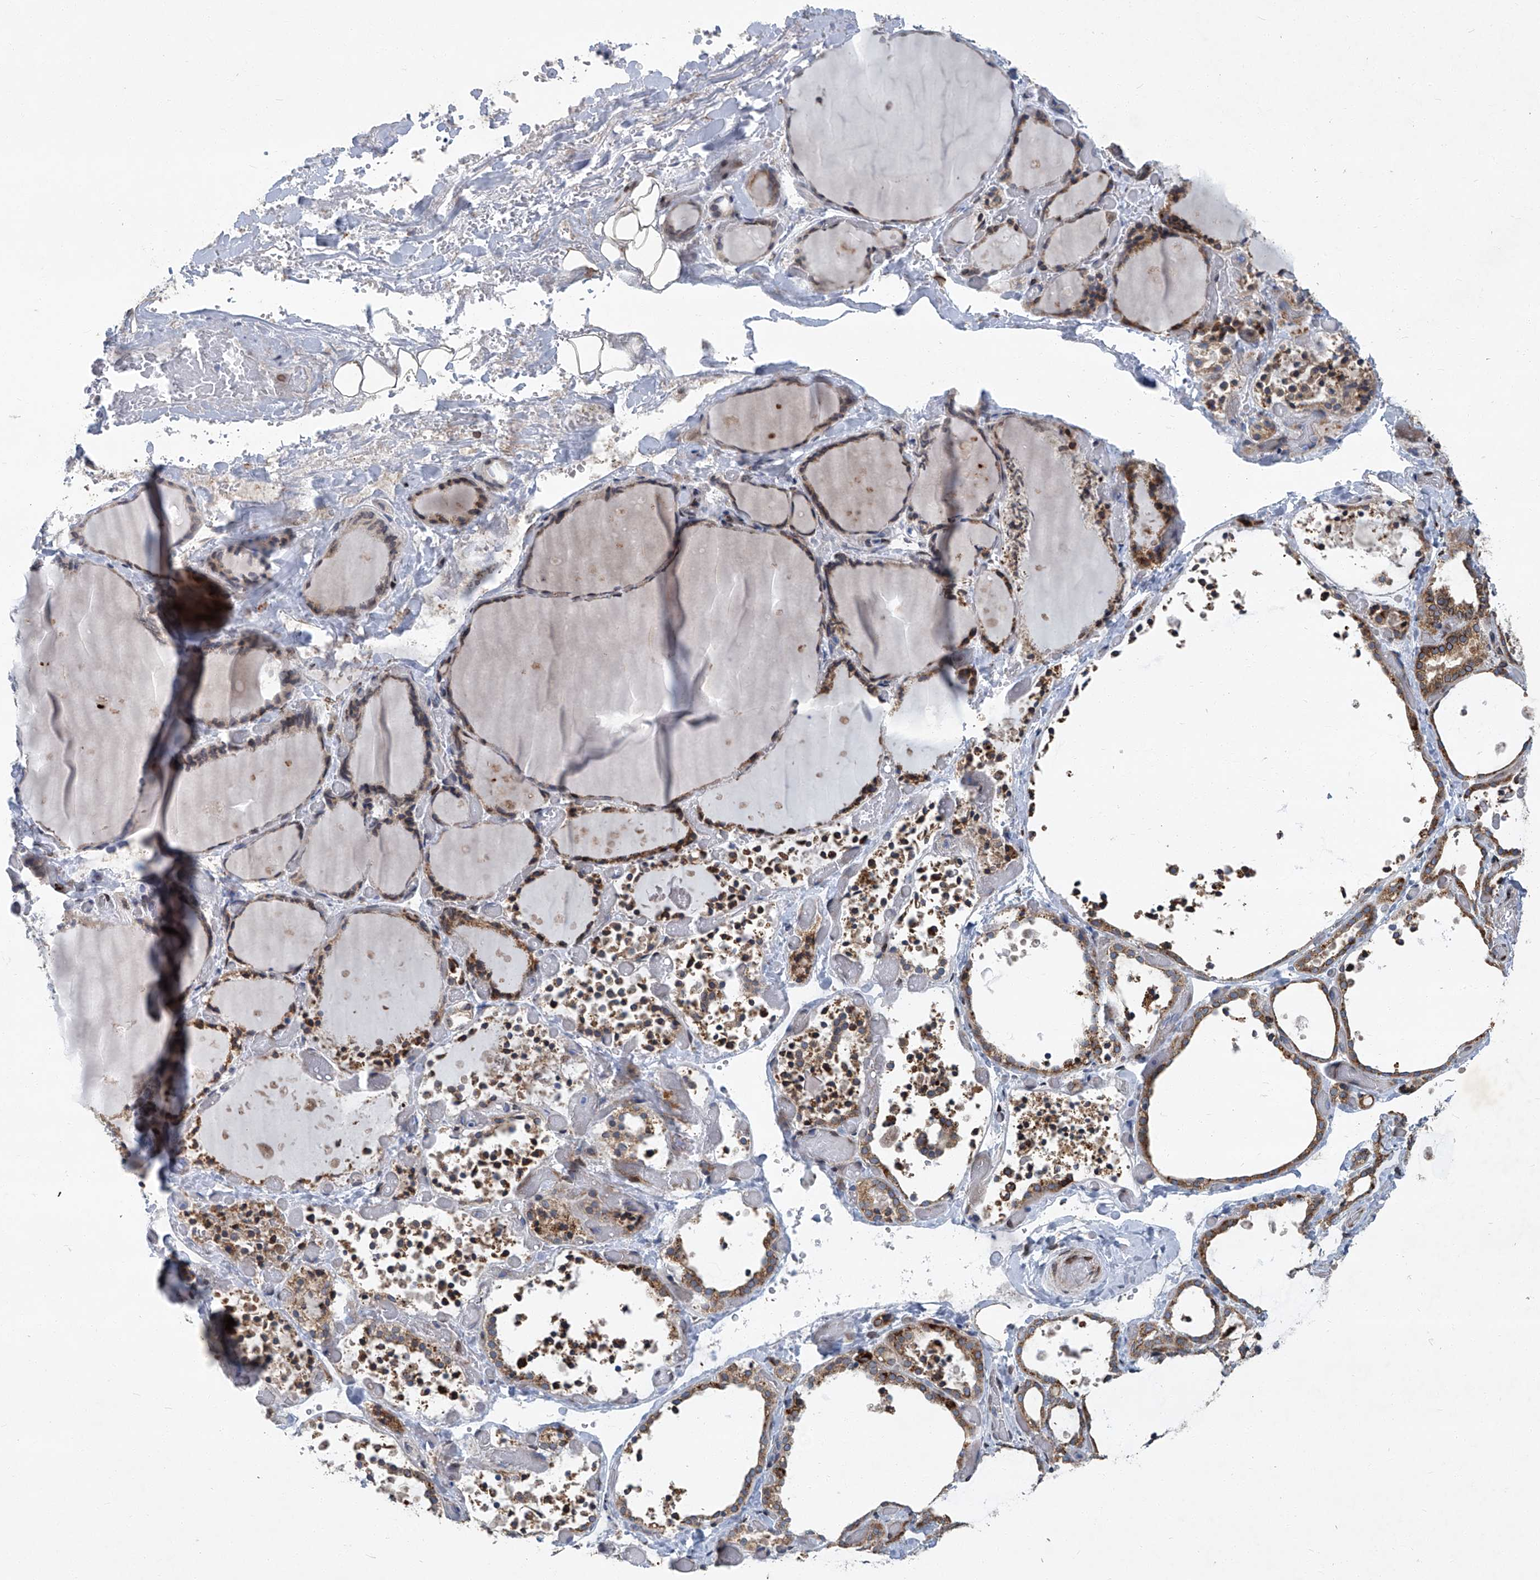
{"staining": {"intensity": "moderate", "quantity": ">75%", "location": "cytoplasmic/membranous"}, "tissue": "thyroid gland", "cell_type": "Glandular cells", "image_type": "normal", "snomed": [{"axis": "morphology", "description": "Normal tissue, NOS"}, {"axis": "topography", "description": "Thyroid gland"}], "caption": "Immunohistochemistry (IHC) image of benign thyroid gland: thyroid gland stained using IHC shows medium levels of moderate protein expression localized specifically in the cytoplasmic/membranous of glandular cells, appearing as a cytoplasmic/membranous brown color.", "gene": "GPR132", "patient": {"sex": "female", "age": 44}}